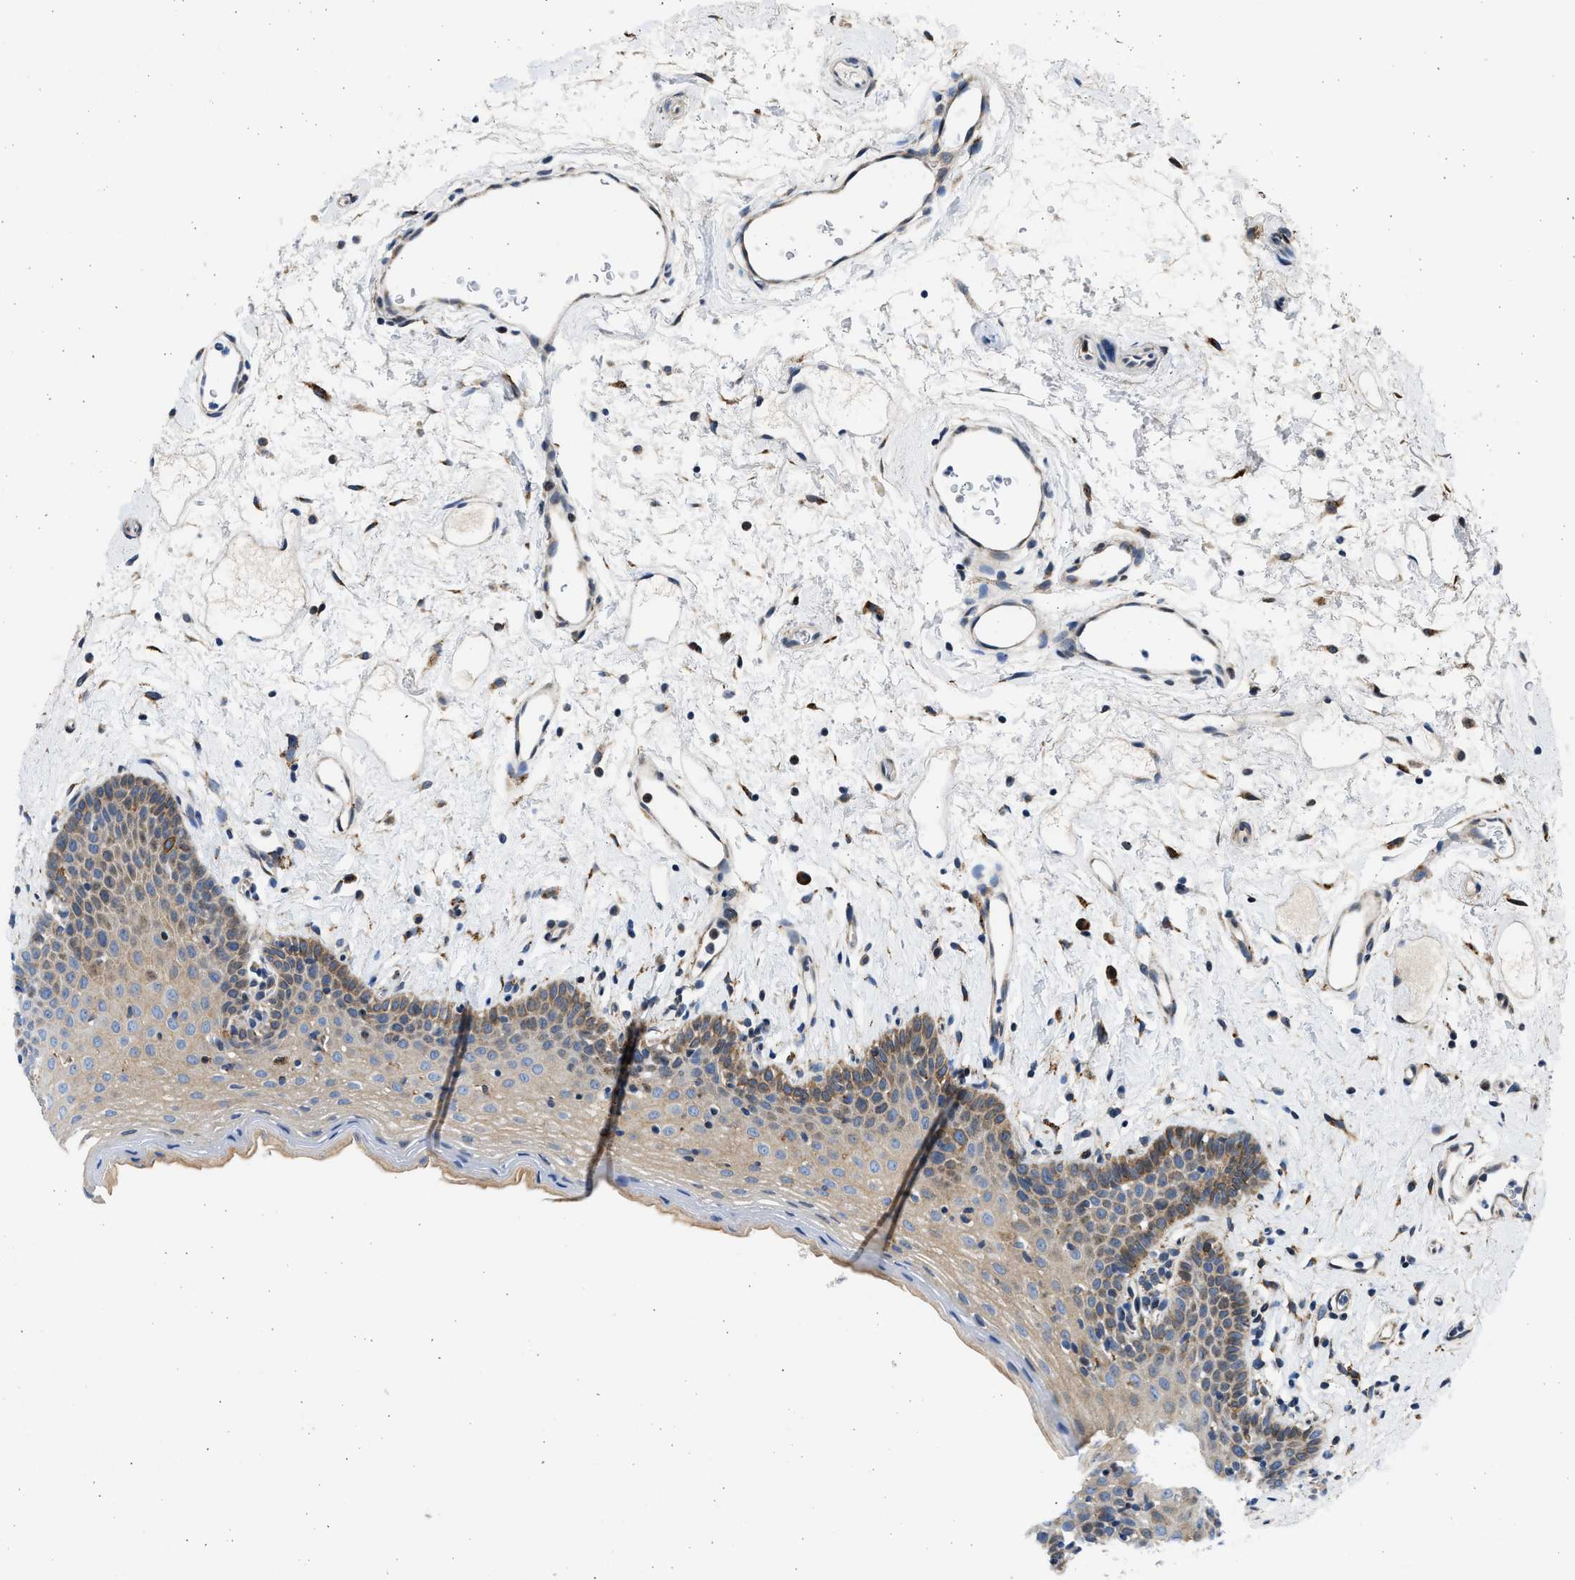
{"staining": {"intensity": "weak", "quantity": ">75%", "location": "cytoplasmic/membranous"}, "tissue": "oral mucosa", "cell_type": "Squamous epithelial cells", "image_type": "normal", "snomed": [{"axis": "morphology", "description": "Normal tissue, NOS"}, {"axis": "topography", "description": "Oral tissue"}], "caption": "This is a histology image of IHC staining of benign oral mucosa, which shows weak expression in the cytoplasmic/membranous of squamous epithelial cells.", "gene": "PLD2", "patient": {"sex": "male", "age": 66}}